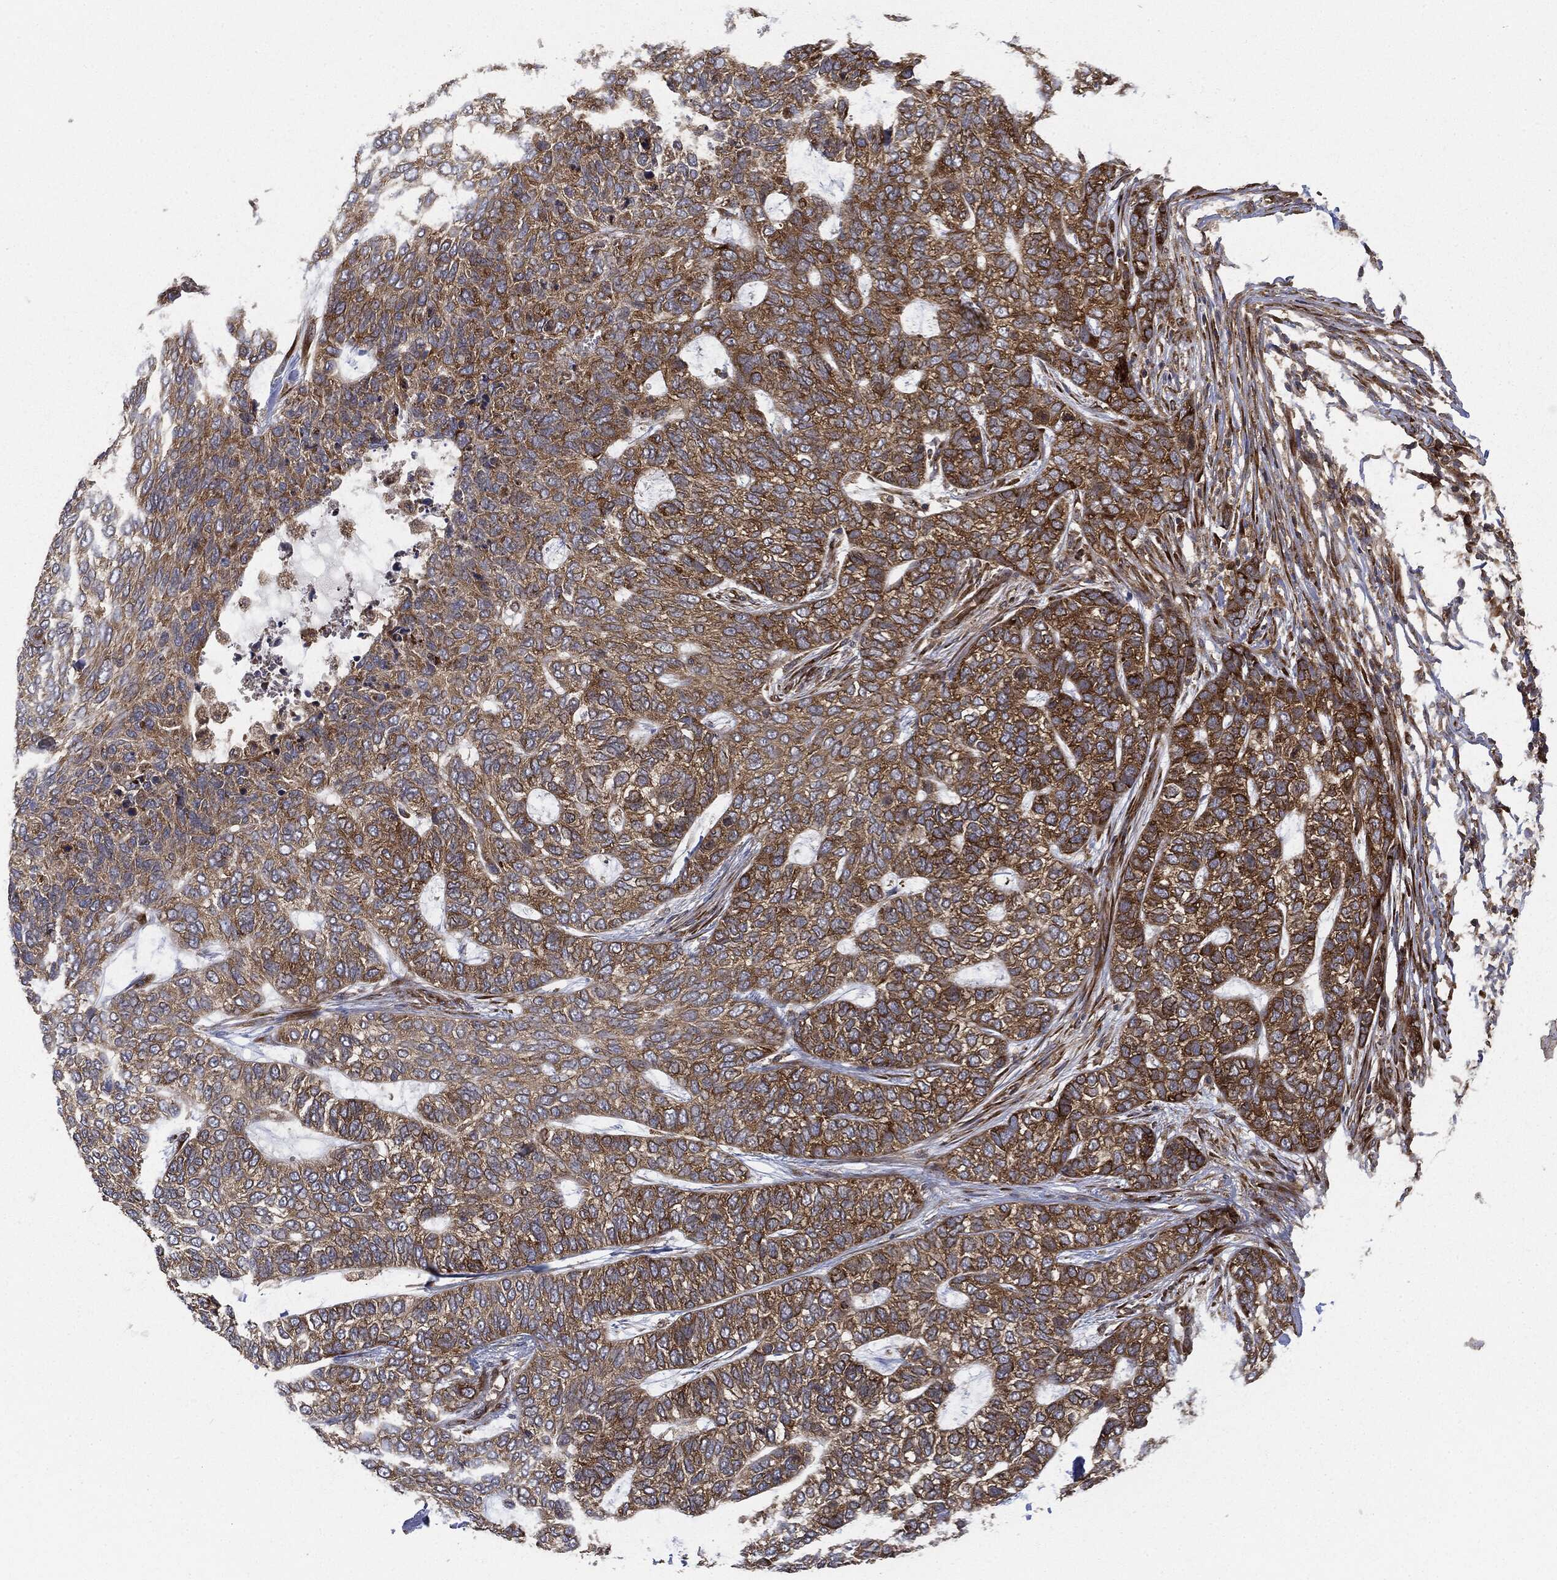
{"staining": {"intensity": "strong", "quantity": "25%-75%", "location": "cytoplasmic/membranous"}, "tissue": "skin cancer", "cell_type": "Tumor cells", "image_type": "cancer", "snomed": [{"axis": "morphology", "description": "Basal cell carcinoma"}, {"axis": "topography", "description": "Skin"}], "caption": "Immunohistochemistry staining of skin basal cell carcinoma, which shows high levels of strong cytoplasmic/membranous positivity in about 25%-75% of tumor cells indicating strong cytoplasmic/membranous protein positivity. The staining was performed using DAB (3,3'-diaminobenzidine) (brown) for protein detection and nuclei were counterstained in hematoxylin (blue).", "gene": "EIF2AK2", "patient": {"sex": "female", "age": 65}}